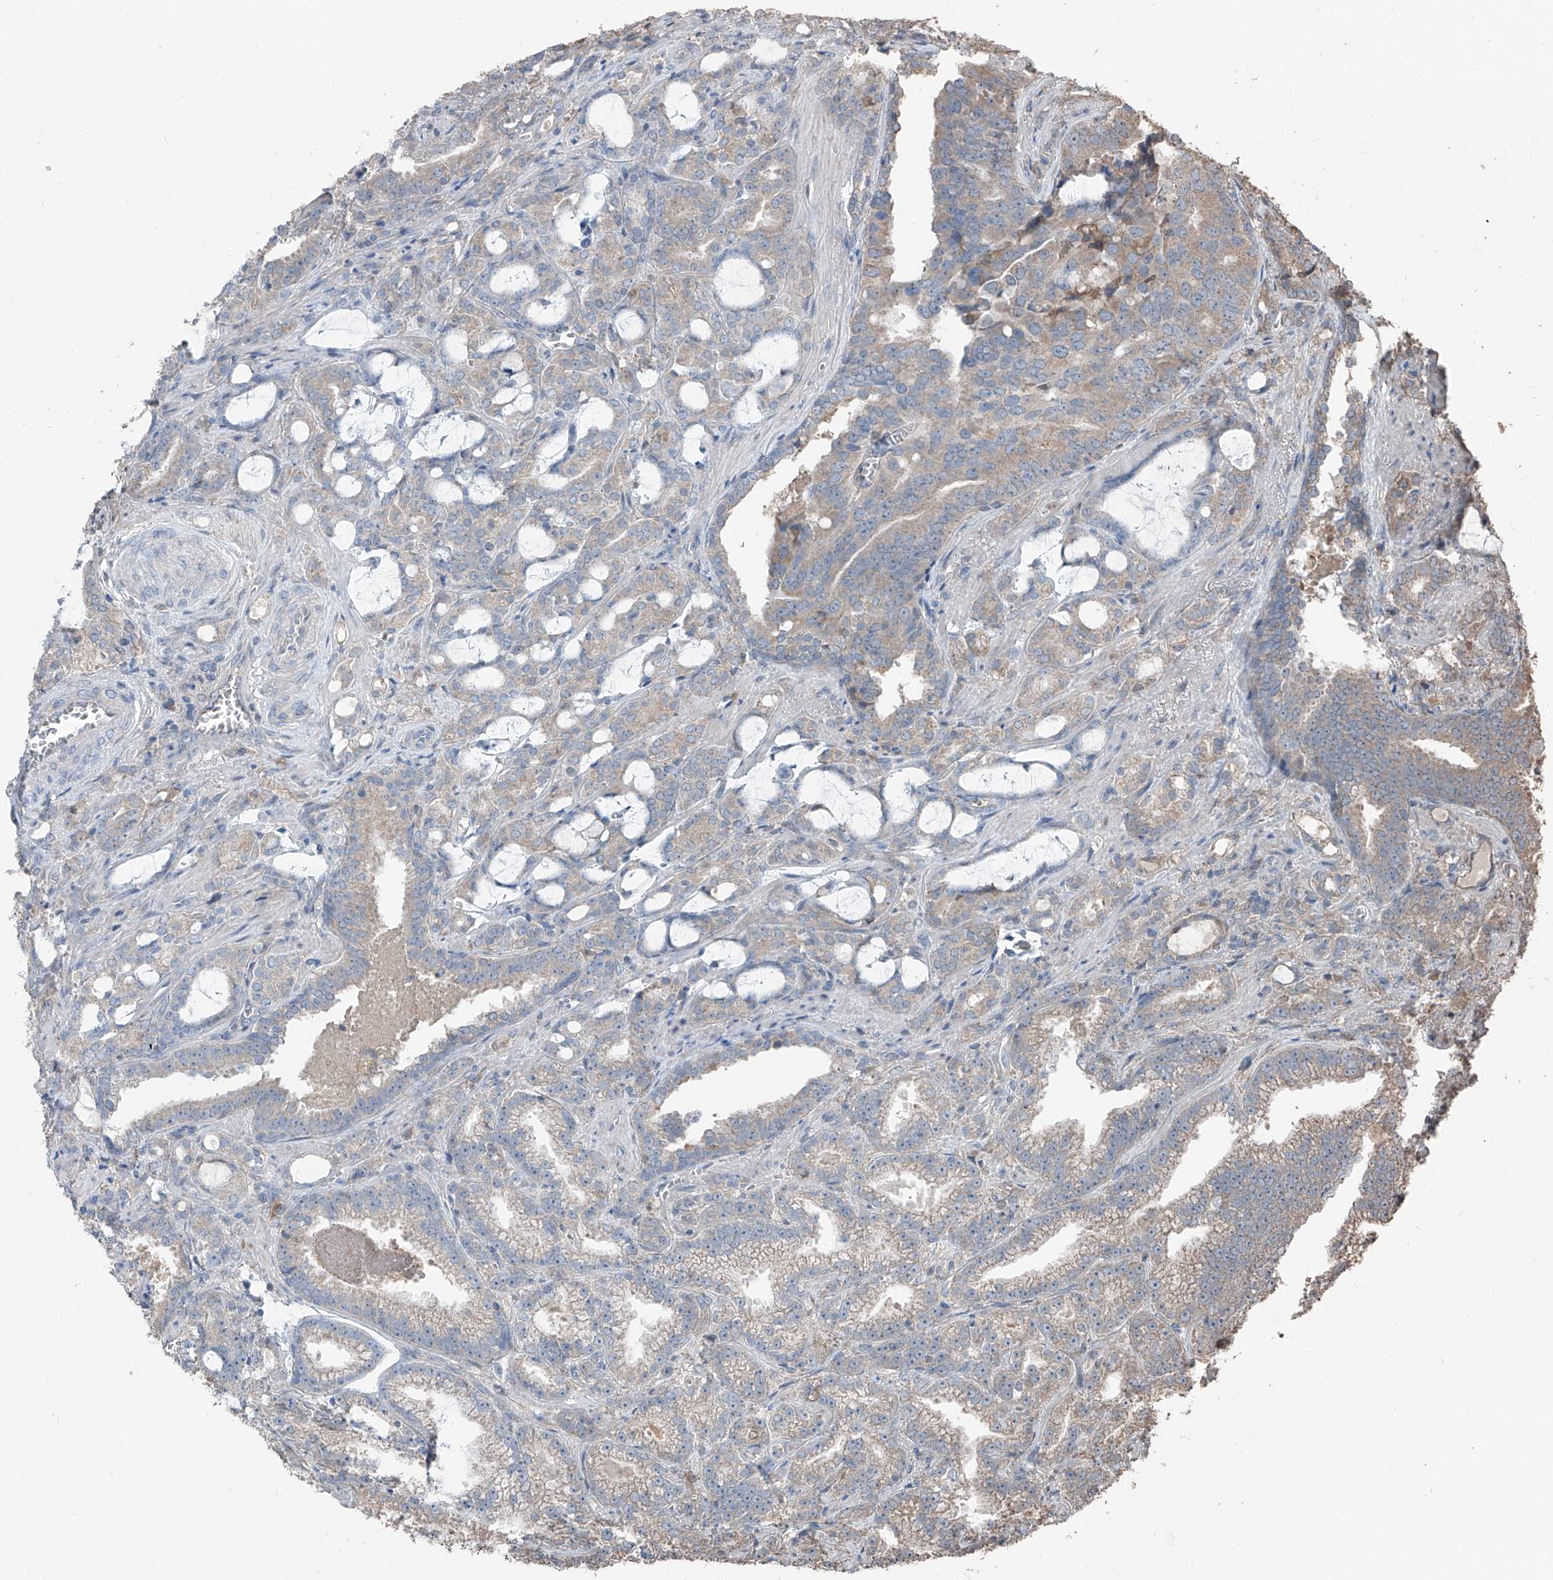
{"staining": {"intensity": "weak", "quantity": "<25%", "location": "cytoplasmic/membranous"}, "tissue": "prostate cancer", "cell_type": "Tumor cells", "image_type": "cancer", "snomed": [{"axis": "morphology", "description": "Adenocarcinoma, High grade"}, {"axis": "topography", "description": "Prostate and seminal vesicle, NOS"}], "caption": "An immunohistochemistry (IHC) photomicrograph of prostate cancer is shown. There is no staining in tumor cells of prostate cancer.", "gene": "MAMLD1", "patient": {"sex": "male", "age": 67}}